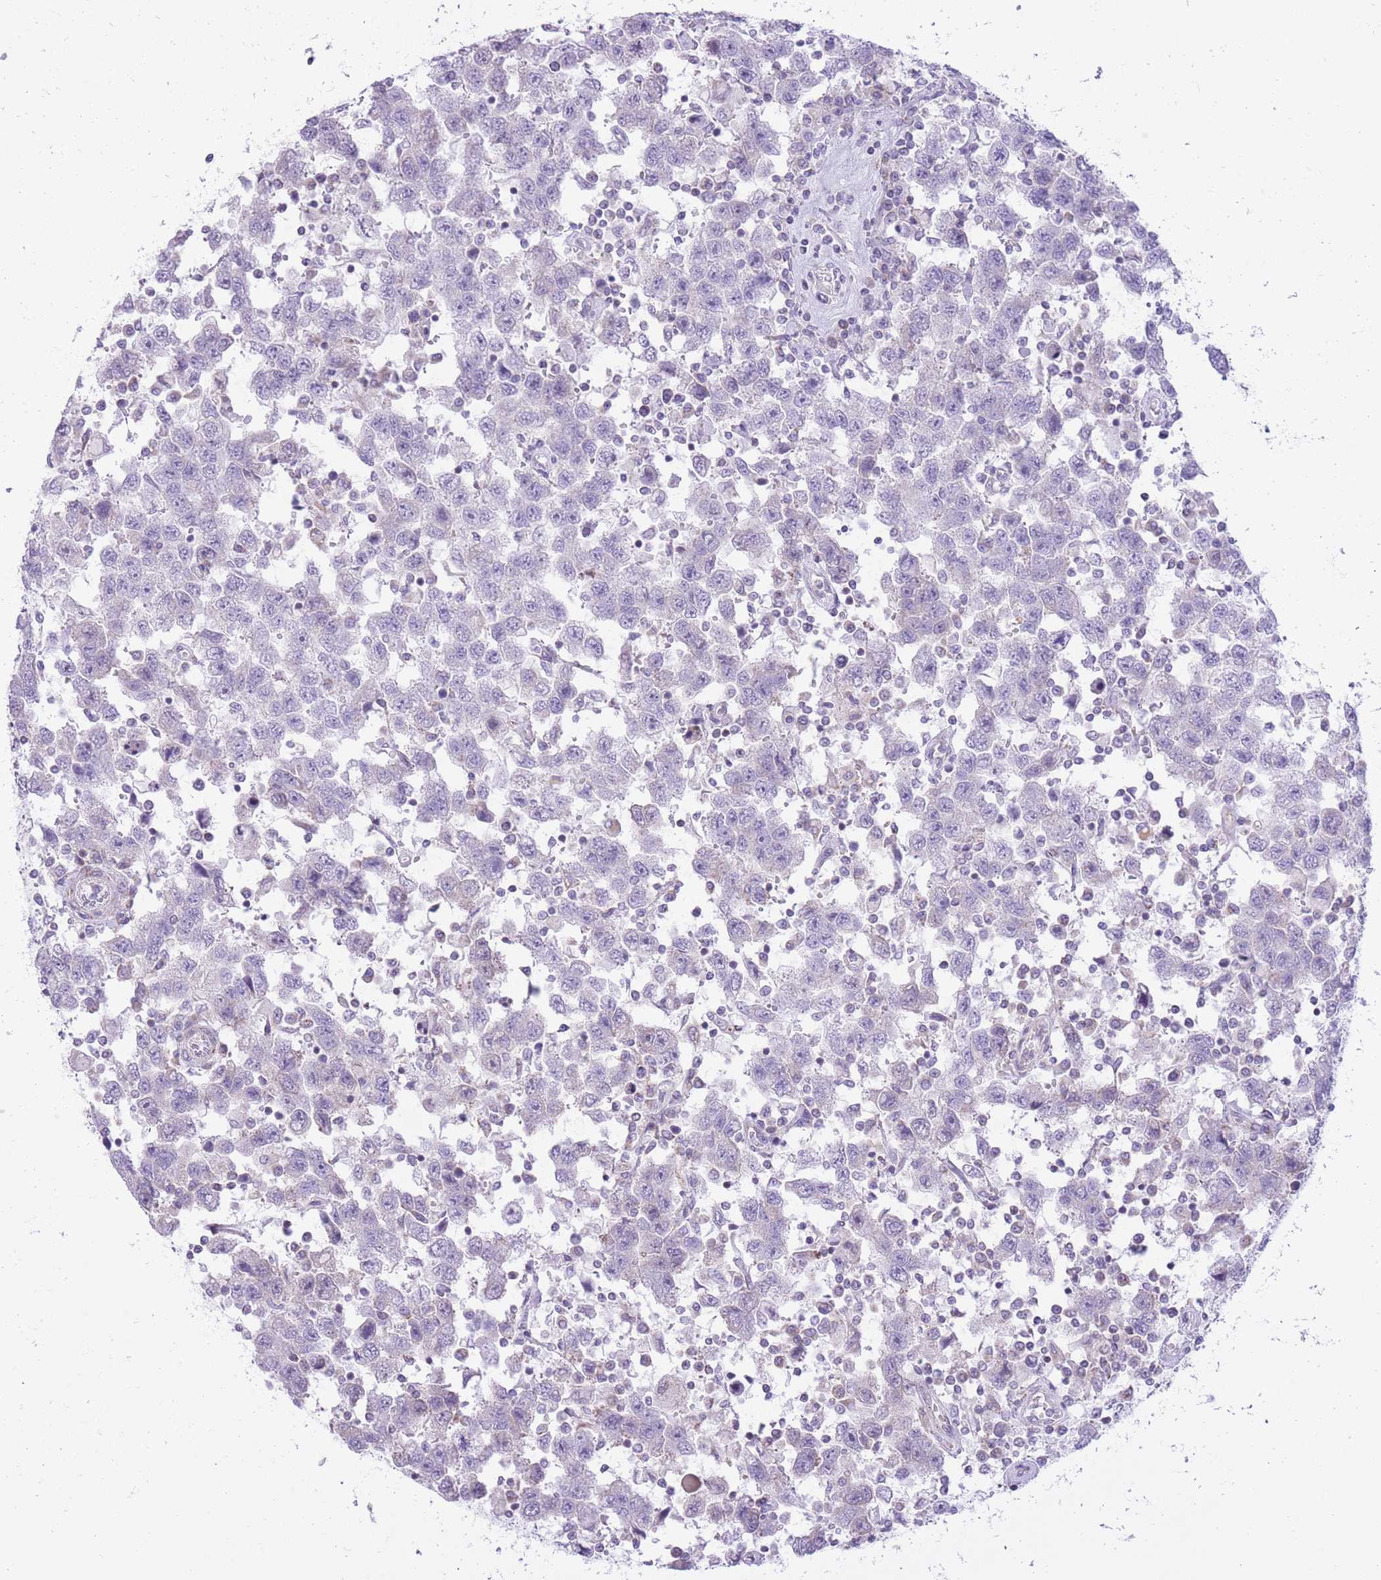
{"staining": {"intensity": "negative", "quantity": "none", "location": "none"}, "tissue": "testis cancer", "cell_type": "Tumor cells", "image_type": "cancer", "snomed": [{"axis": "morphology", "description": "Seminoma, NOS"}, {"axis": "topography", "description": "Testis"}], "caption": "Immunohistochemical staining of human testis cancer reveals no significant expression in tumor cells.", "gene": "DENND2D", "patient": {"sex": "male", "age": 41}}